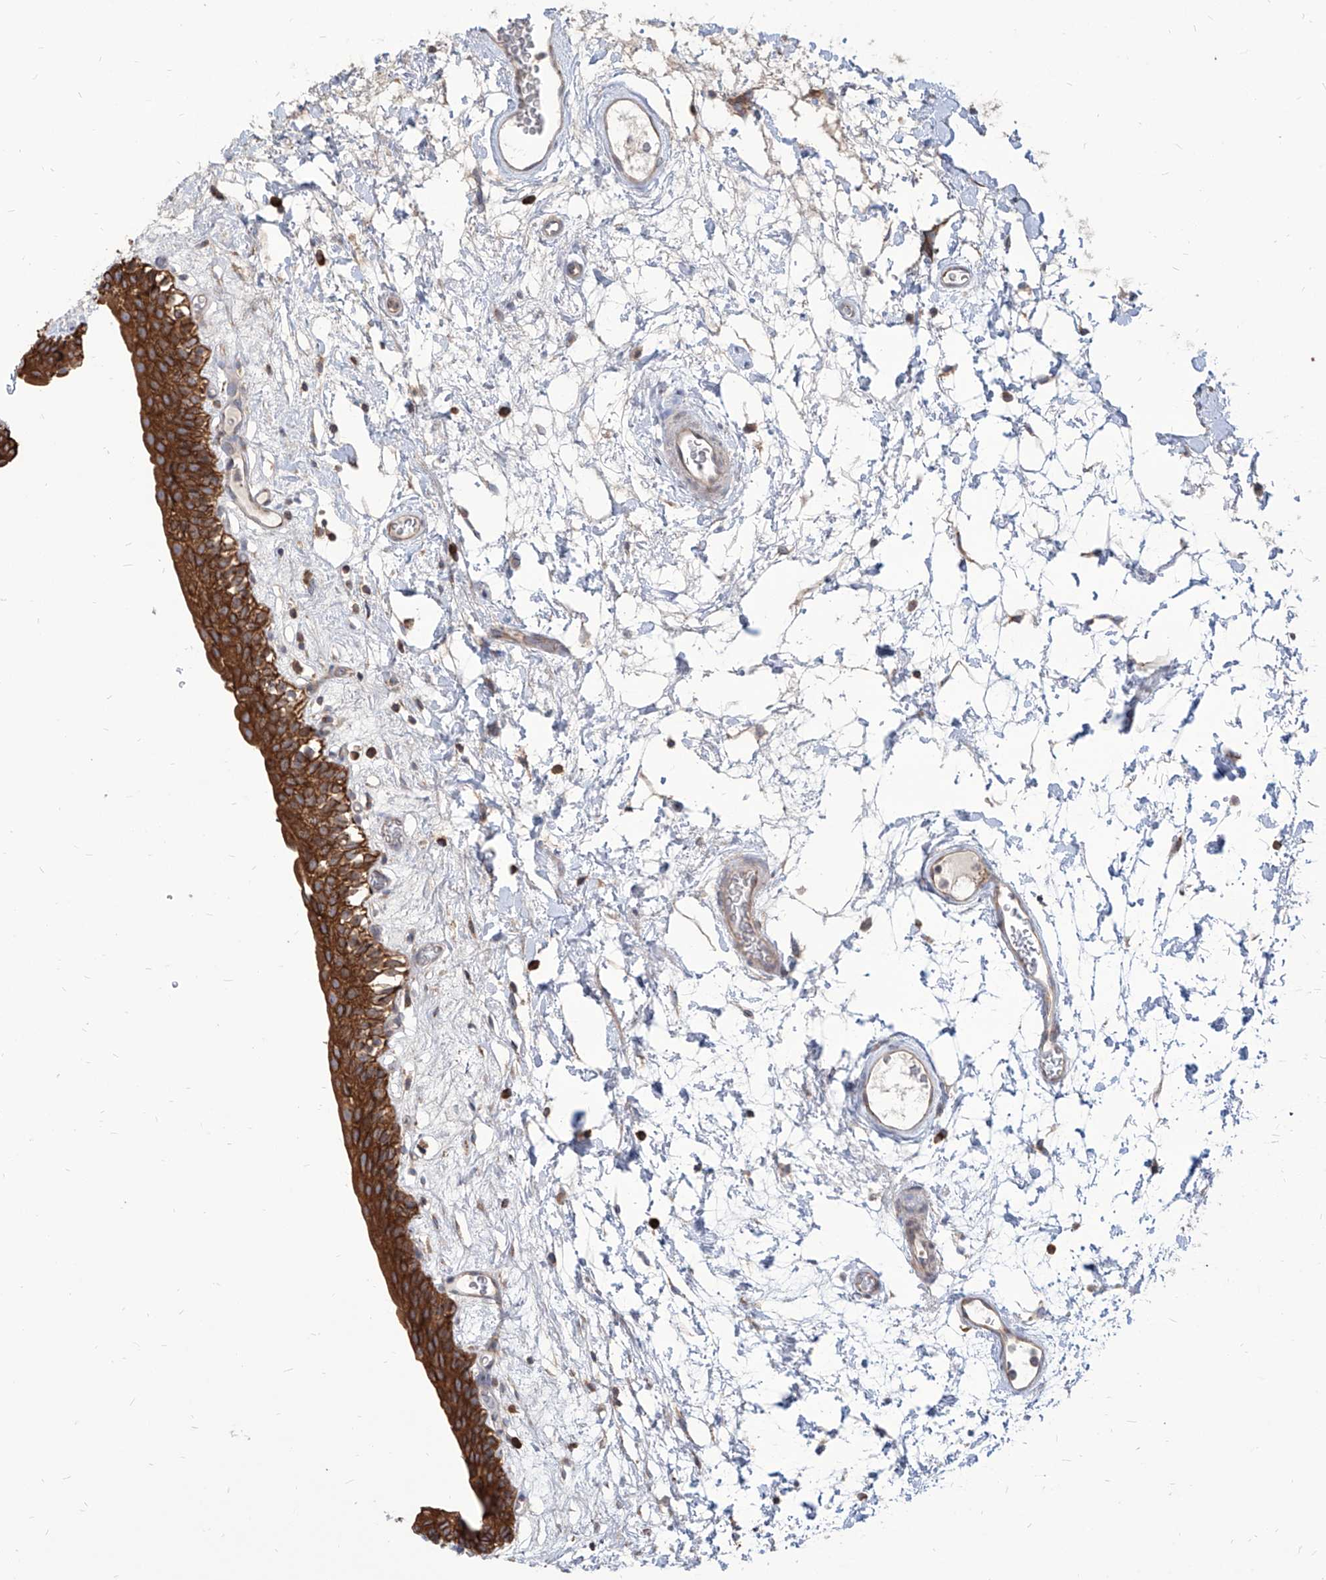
{"staining": {"intensity": "strong", "quantity": ">75%", "location": "cytoplasmic/membranous"}, "tissue": "urinary bladder", "cell_type": "Urothelial cells", "image_type": "normal", "snomed": [{"axis": "morphology", "description": "Normal tissue, NOS"}, {"axis": "topography", "description": "Urinary bladder"}], "caption": "About >75% of urothelial cells in normal human urinary bladder exhibit strong cytoplasmic/membranous protein expression as visualized by brown immunohistochemical staining.", "gene": "FAM83B", "patient": {"sex": "male", "age": 83}}